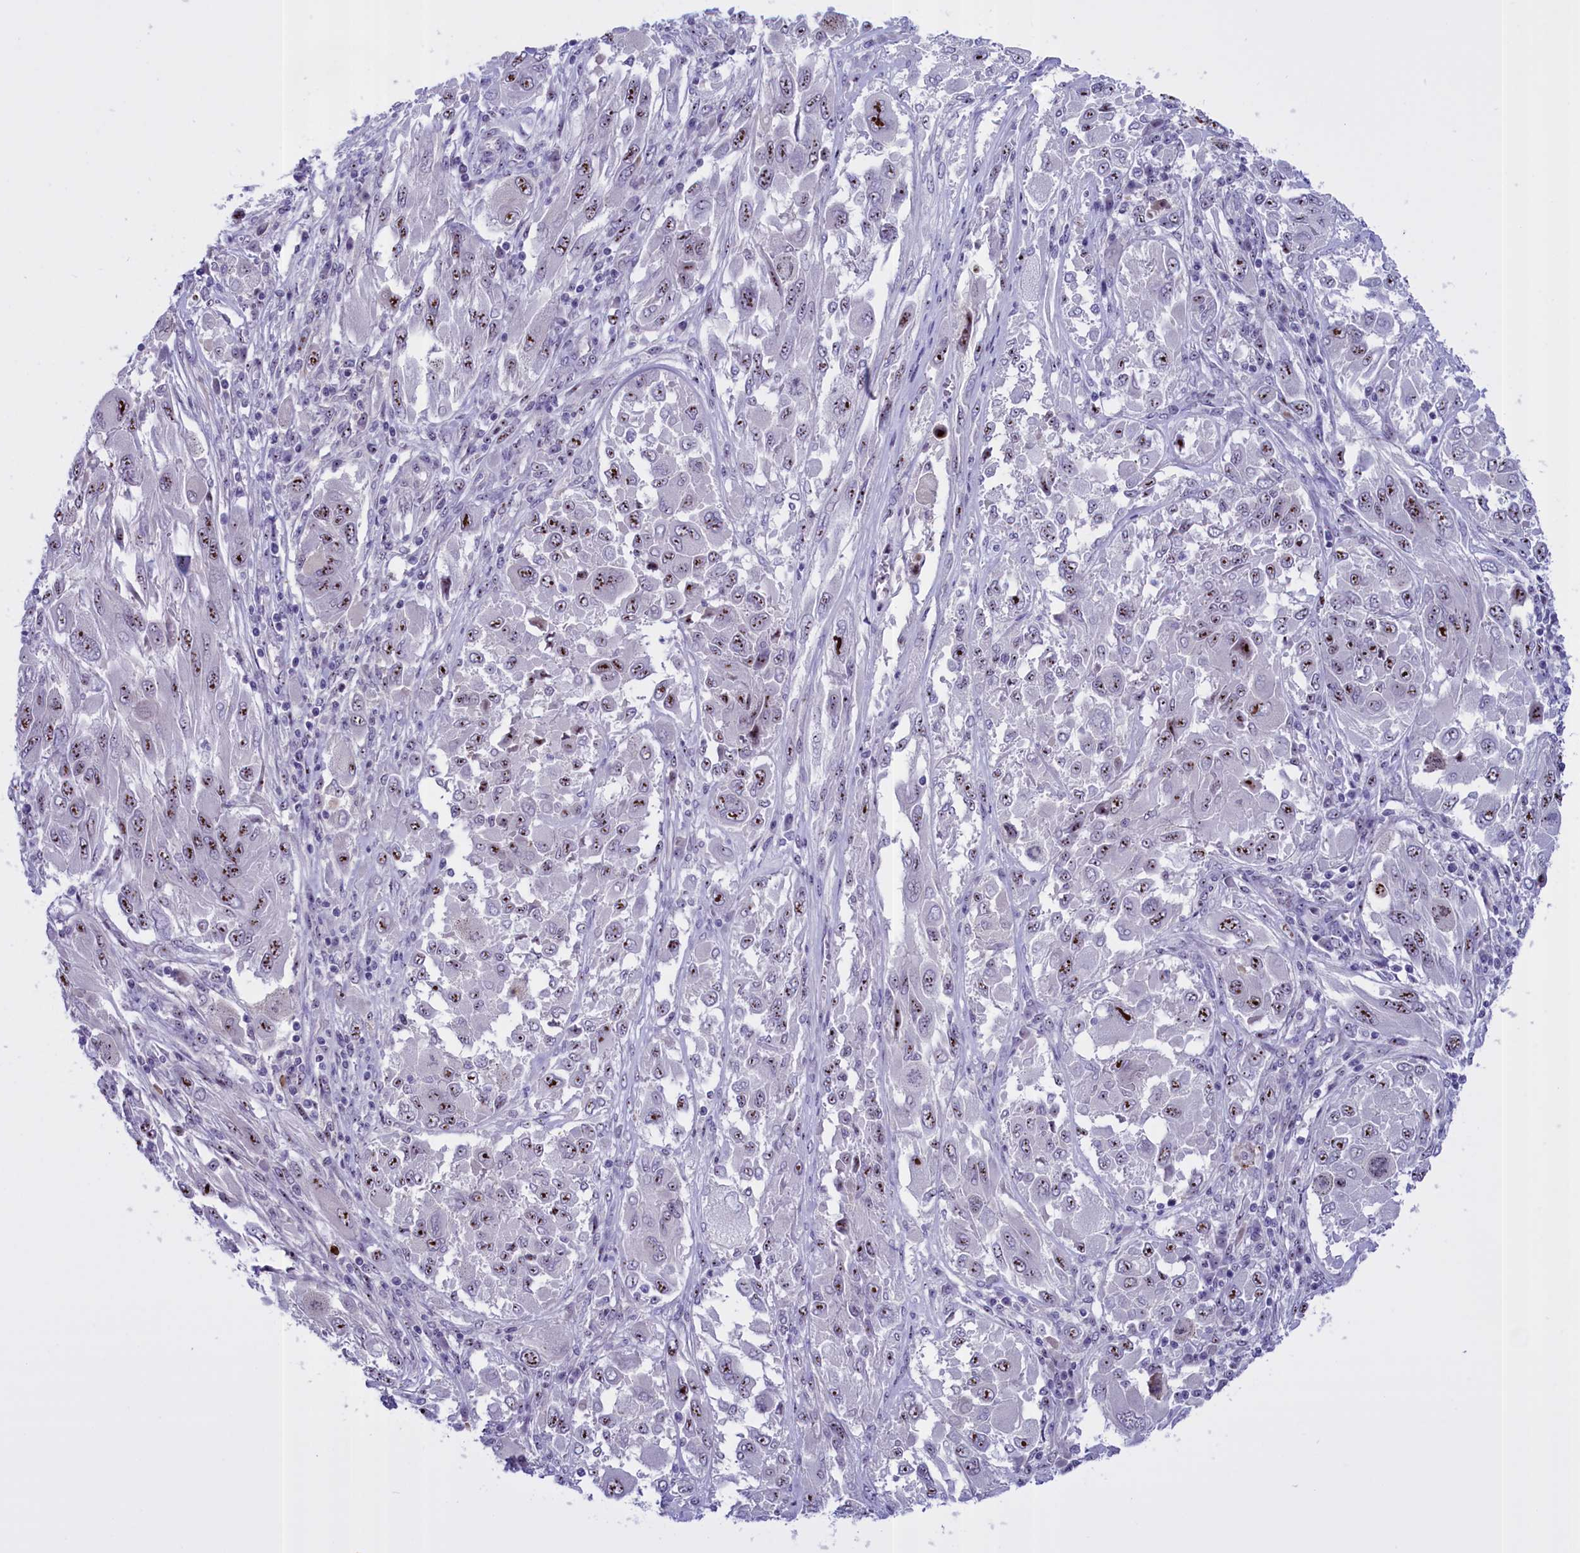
{"staining": {"intensity": "moderate", "quantity": ">75%", "location": "nuclear"}, "tissue": "melanoma", "cell_type": "Tumor cells", "image_type": "cancer", "snomed": [{"axis": "morphology", "description": "Malignant melanoma, NOS"}, {"axis": "topography", "description": "Skin"}], "caption": "Moderate nuclear staining is seen in approximately >75% of tumor cells in malignant melanoma.", "gene": "TBL3", "patient": {"sex": "female", "age": 91}}